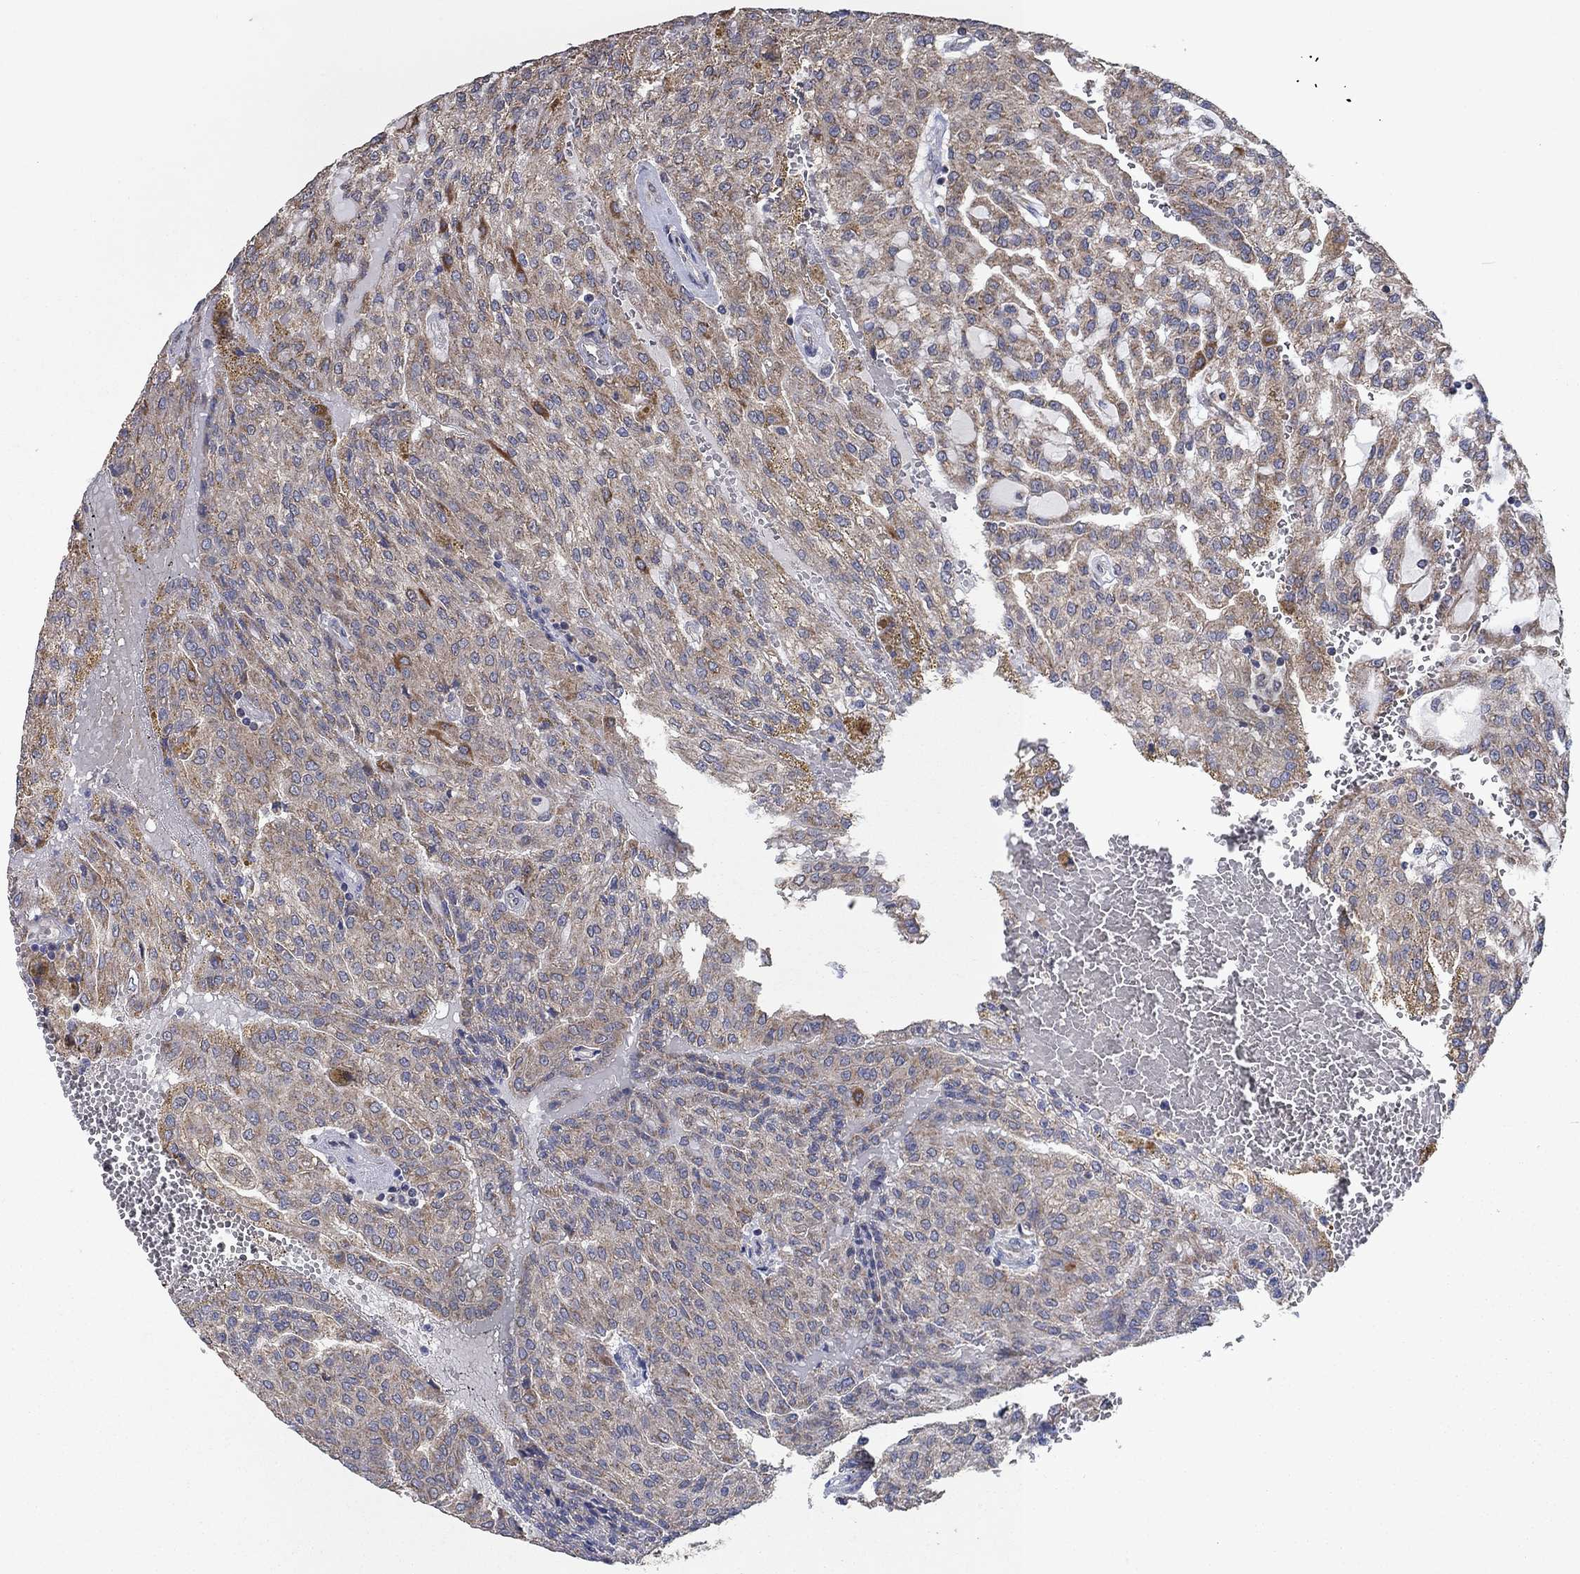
{"staining": {"intensity": "moderate", "quantity": ">75%", "location": "cytoplasmic/membranous"}, "tissue": "renal cancer", "cell_type": "Tumor cells", "image_type": "cancer", "snomed": [{"axis": "morphology", "description": "Adenocarcinoma, NOS"}, {"axis": "topography", "description": "Kidney"}], "caption": "Brown immunohistochemical staining in human renal cancer shows moderate cytoplasmic/membranous staining in about >75% of tumor cells.", "gene": "HID1", "patient": {"sex": "male", "age": 63}}